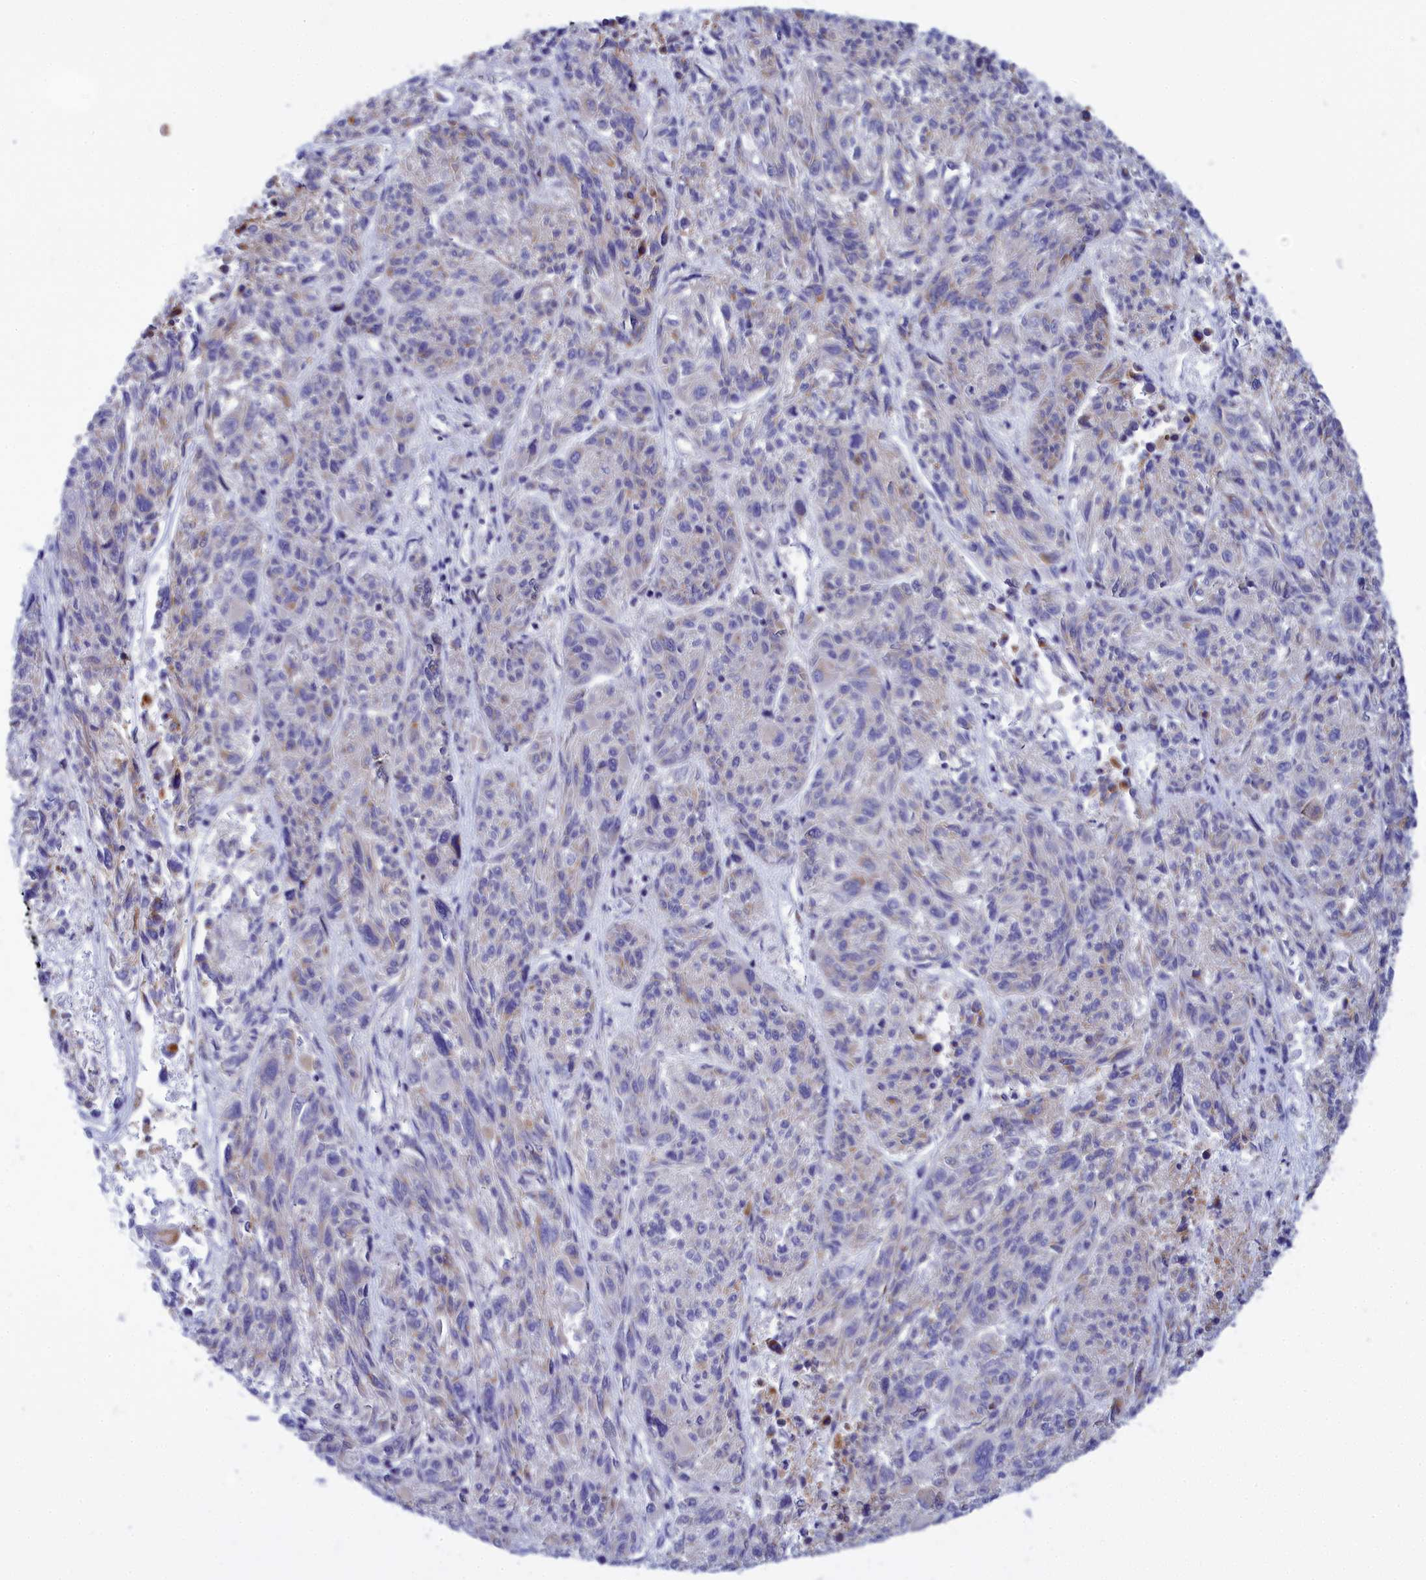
{"staining": {"intensity": "weak", "quantity": "<25%", "location": "cytoplasmic/membranous"}, "tissue": "melanoma", "cell_type": "Tumor cells", "image_type": "cancer", "snomed": [{"axis": "morphology", "description": "Malignant melanoma, NOS"}, {"axis": "topography", "description": "Skin"}], "caption": "Melanoma was stained to show a protein in brown. There is no significant expression in tumor cells. (DAB immunohistochemistry visualized using brightfield microscopy, high magnification).", "gene": "CCRL2", "patient": {"sex": "male", "age": 53}}